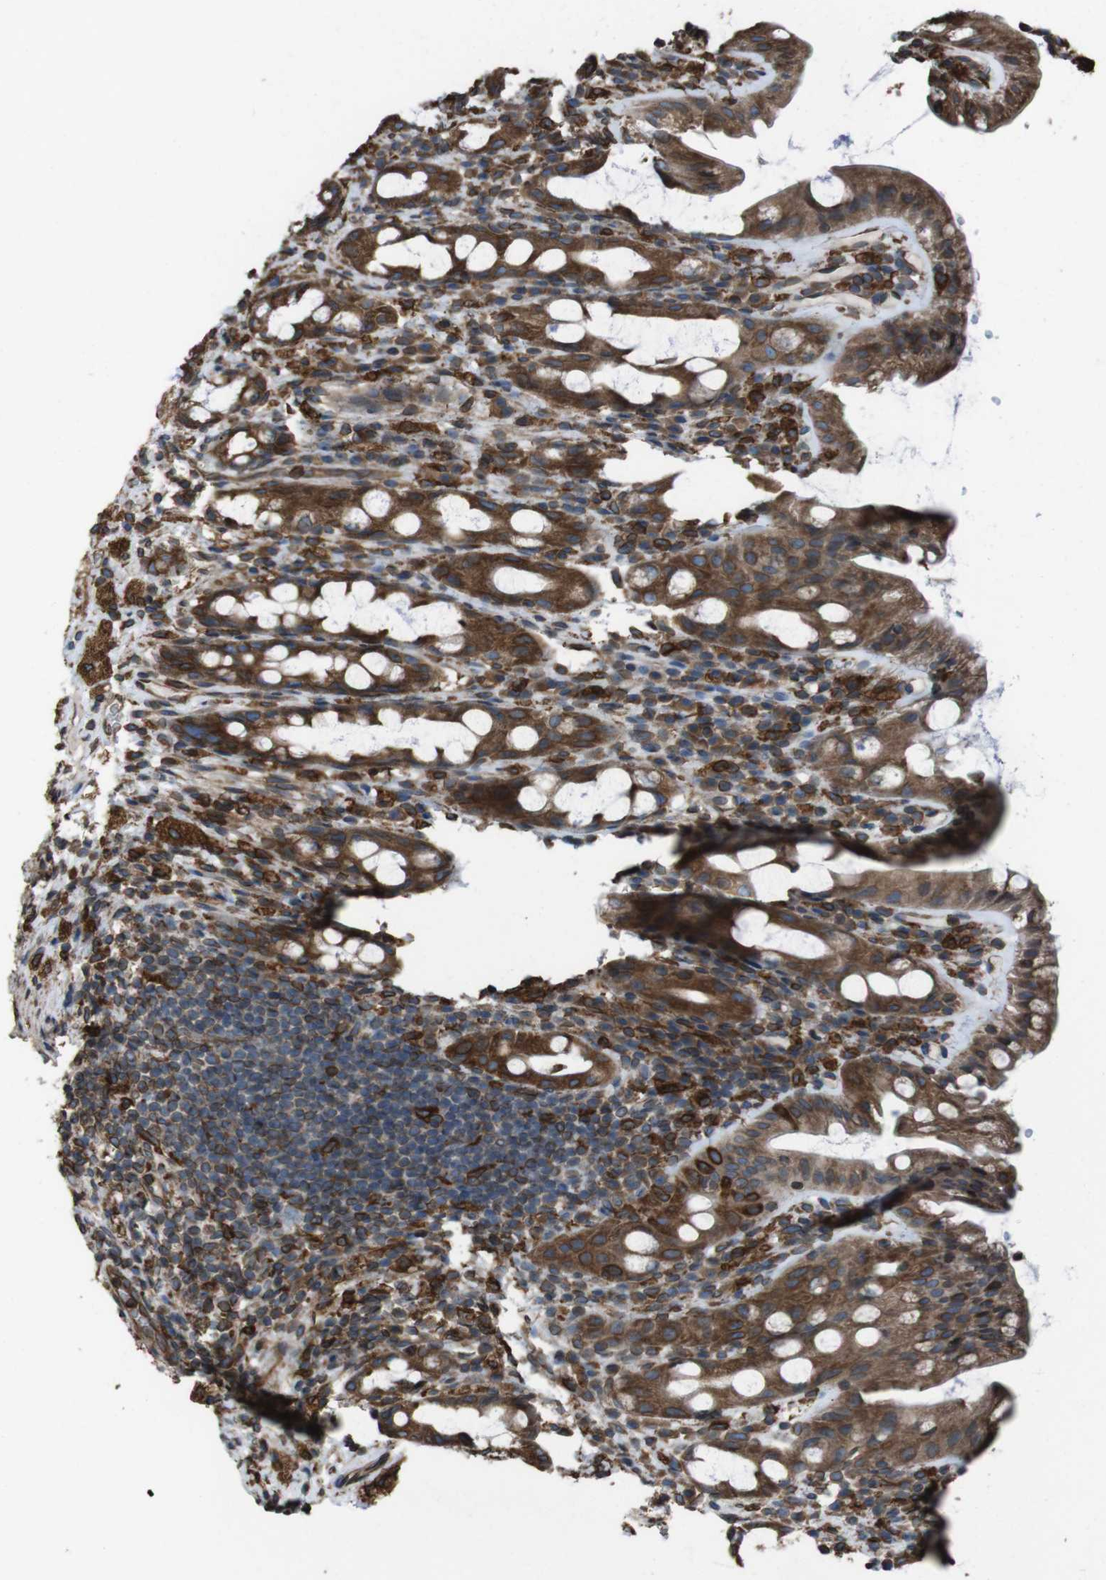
{"staining": {"intensity": "strong", "quantity": ">75%", "location": "cytoplasmic/membranous"}, "tissue": "rectum", "cell_type": "Glandular cells", "image_type": "normal", "snomed": [{"axis": "morphology", "description": "Normal tissue, NOS"}, {"axis": "topography", "description": "Rectum"}], "caption": "Rectum stained with immunohistochemistry (IHC) demonstrates strong cytoplasmic/membranous positivity in about >75% of glandular cells.", "gene": "APMAP", "patient": {"sex": "male", "age": 44}}